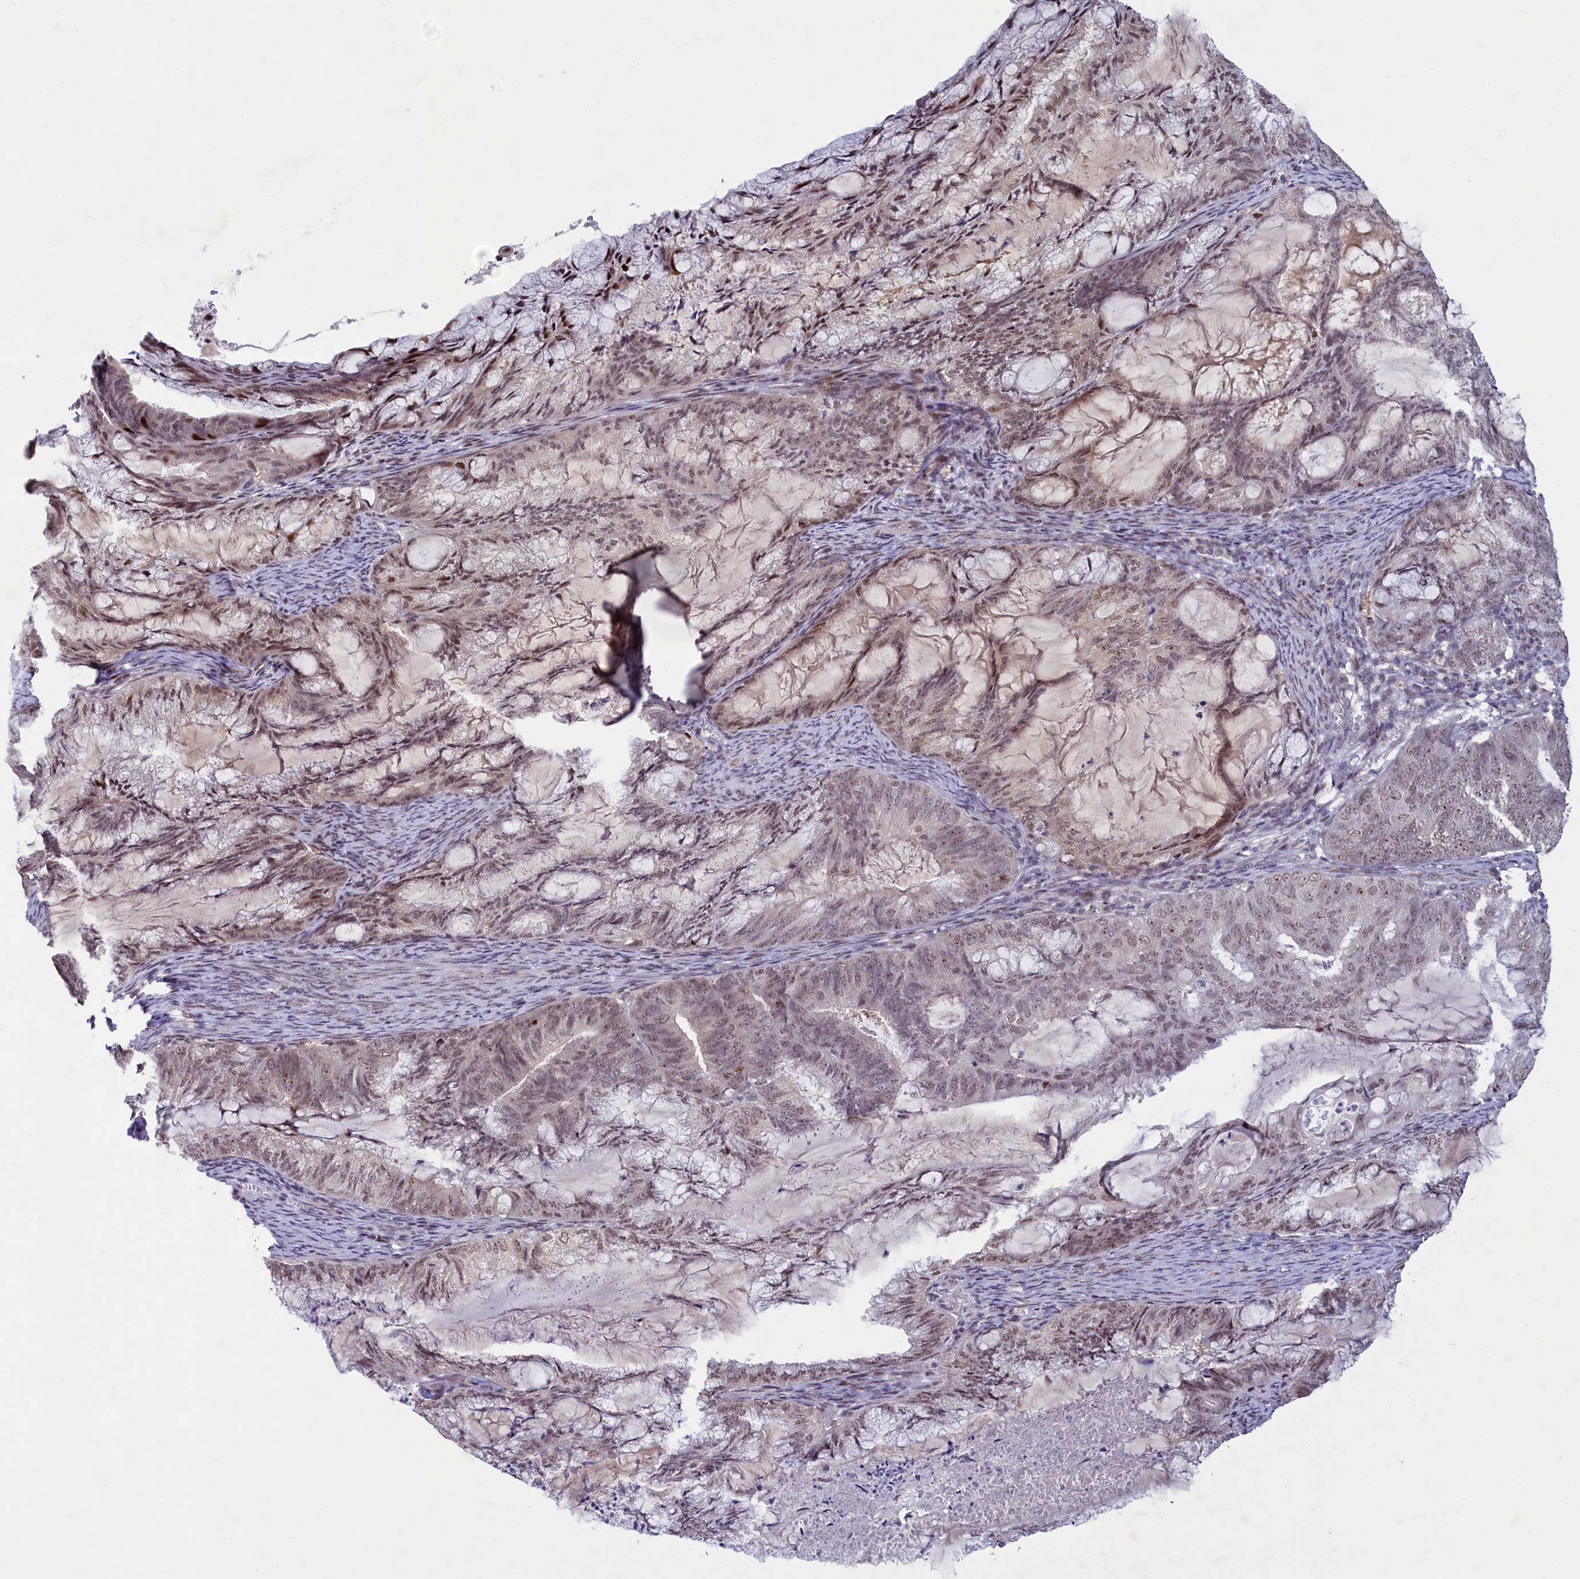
{"staining": {"intensity": "moderate", "quantity": "25%-75%", "location": "nuclear"}, "tissue": "endometrial cancer", "cell_type": "Tumor cells", "image_type": "cancer", "snomed": [{"axis": "morphology", "description": "Adenocarcinoma, NOS"}, {"axis": "topography", "description": "Endometrium"}], "caption": "Moderate nuclear protein positivity is identified in about 25%-75% of tumor cells in endometrial adenocarcinoma.", "gene": "ANKS3", "patient": {"sex": "female", "age": 86}}